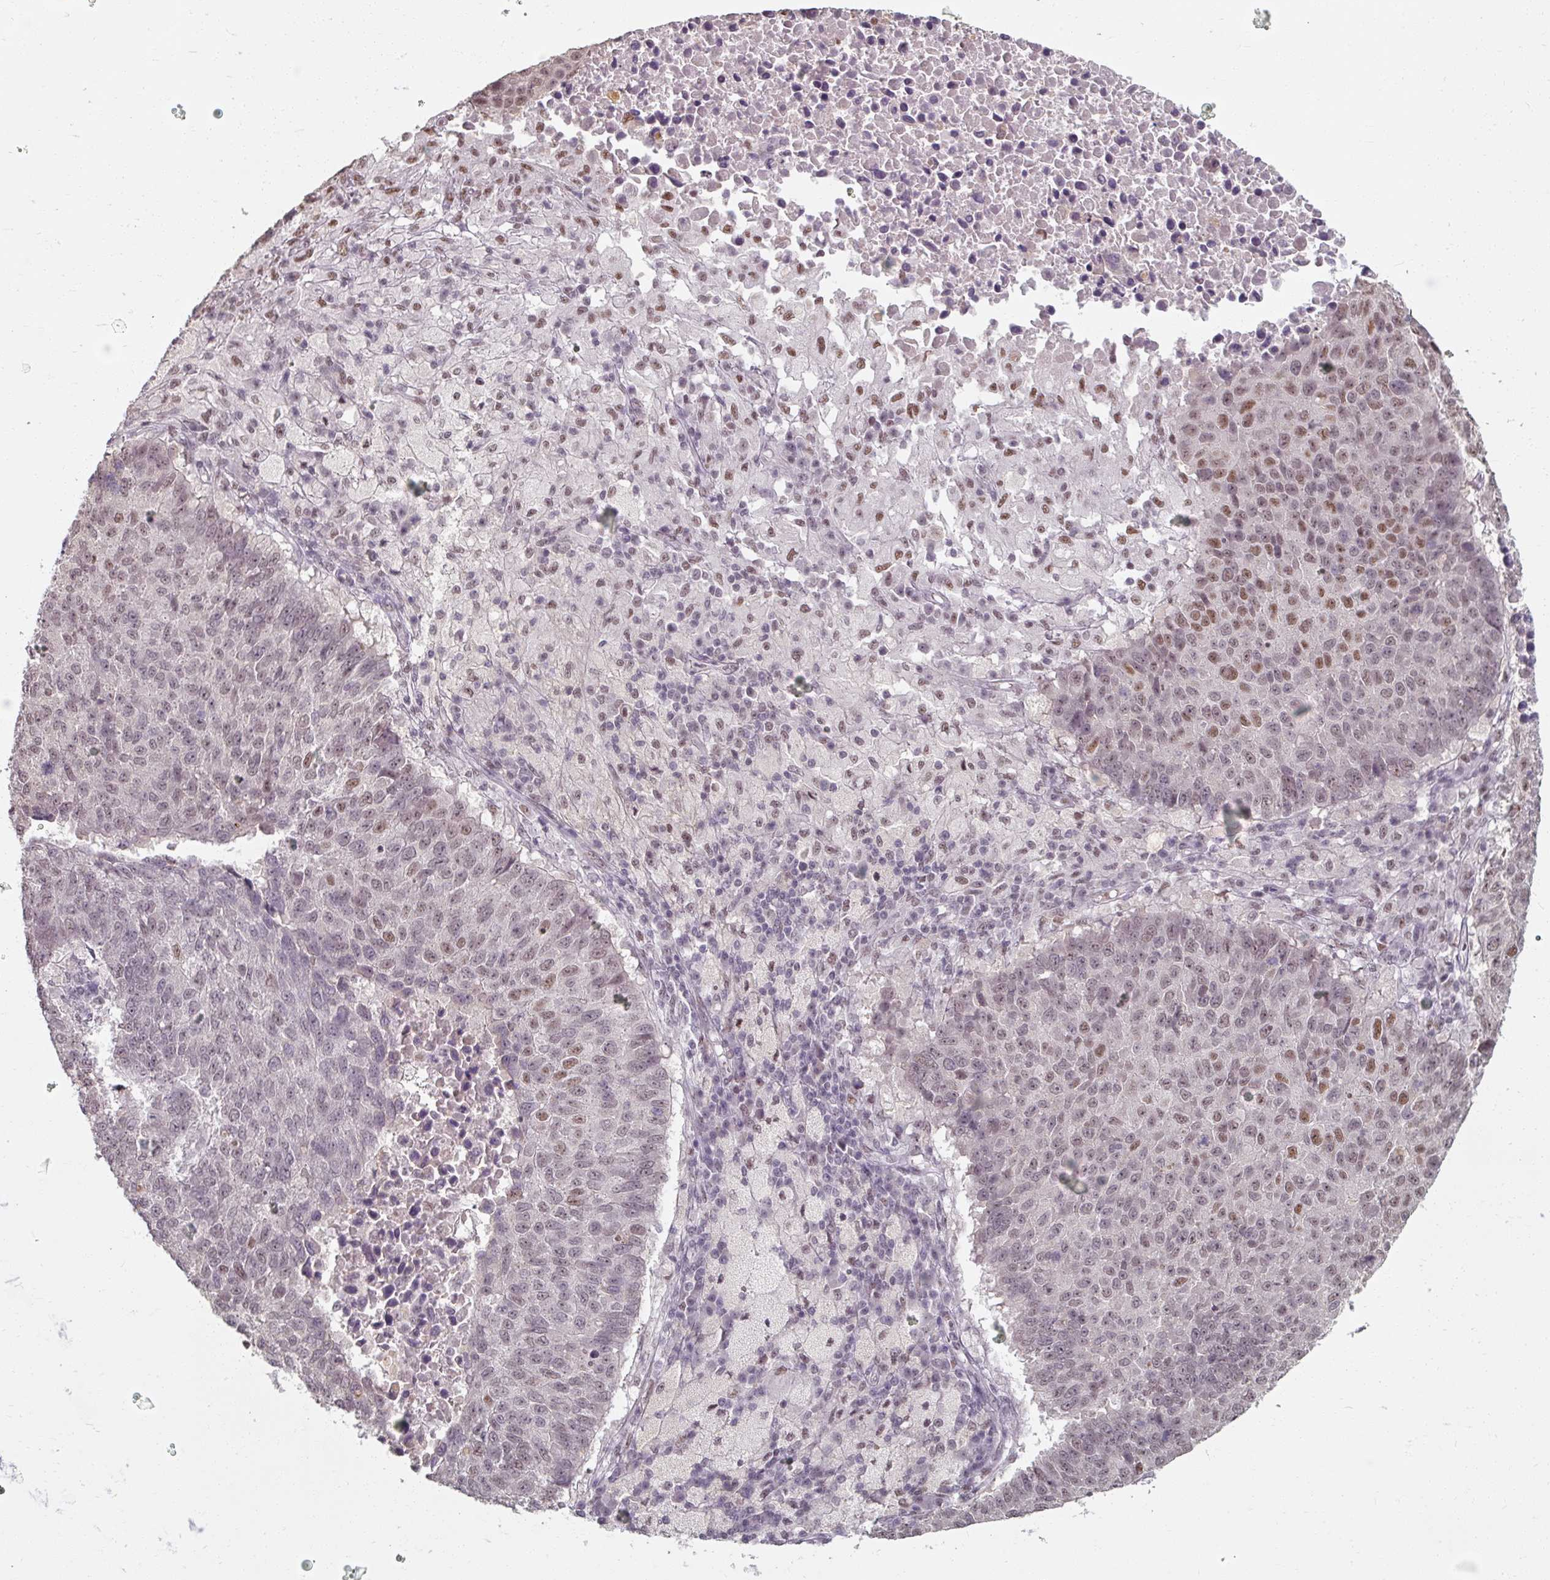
{"staining": {"intensity": "moderate", "quantity": "25%-75%", "location": "nuclear"}, "tissue": "lung cancer", "cell_type": "Tumor cells", "image_type": "cancer", "snomed": [{"axis": "morphology", "description": "Squamous cell carcinoma, NOS"}, {"axis": "topography", "description": "Lung"}], "caption": "High-power microscopy captured an IHC photomicrograph of lung squamous cell carcinoma, revealing moderate nuclear staining in about 25%-75% of tumor cells.", "gene": "ZFTRAF1", "patient": {"sex": "male", "age": 73}}